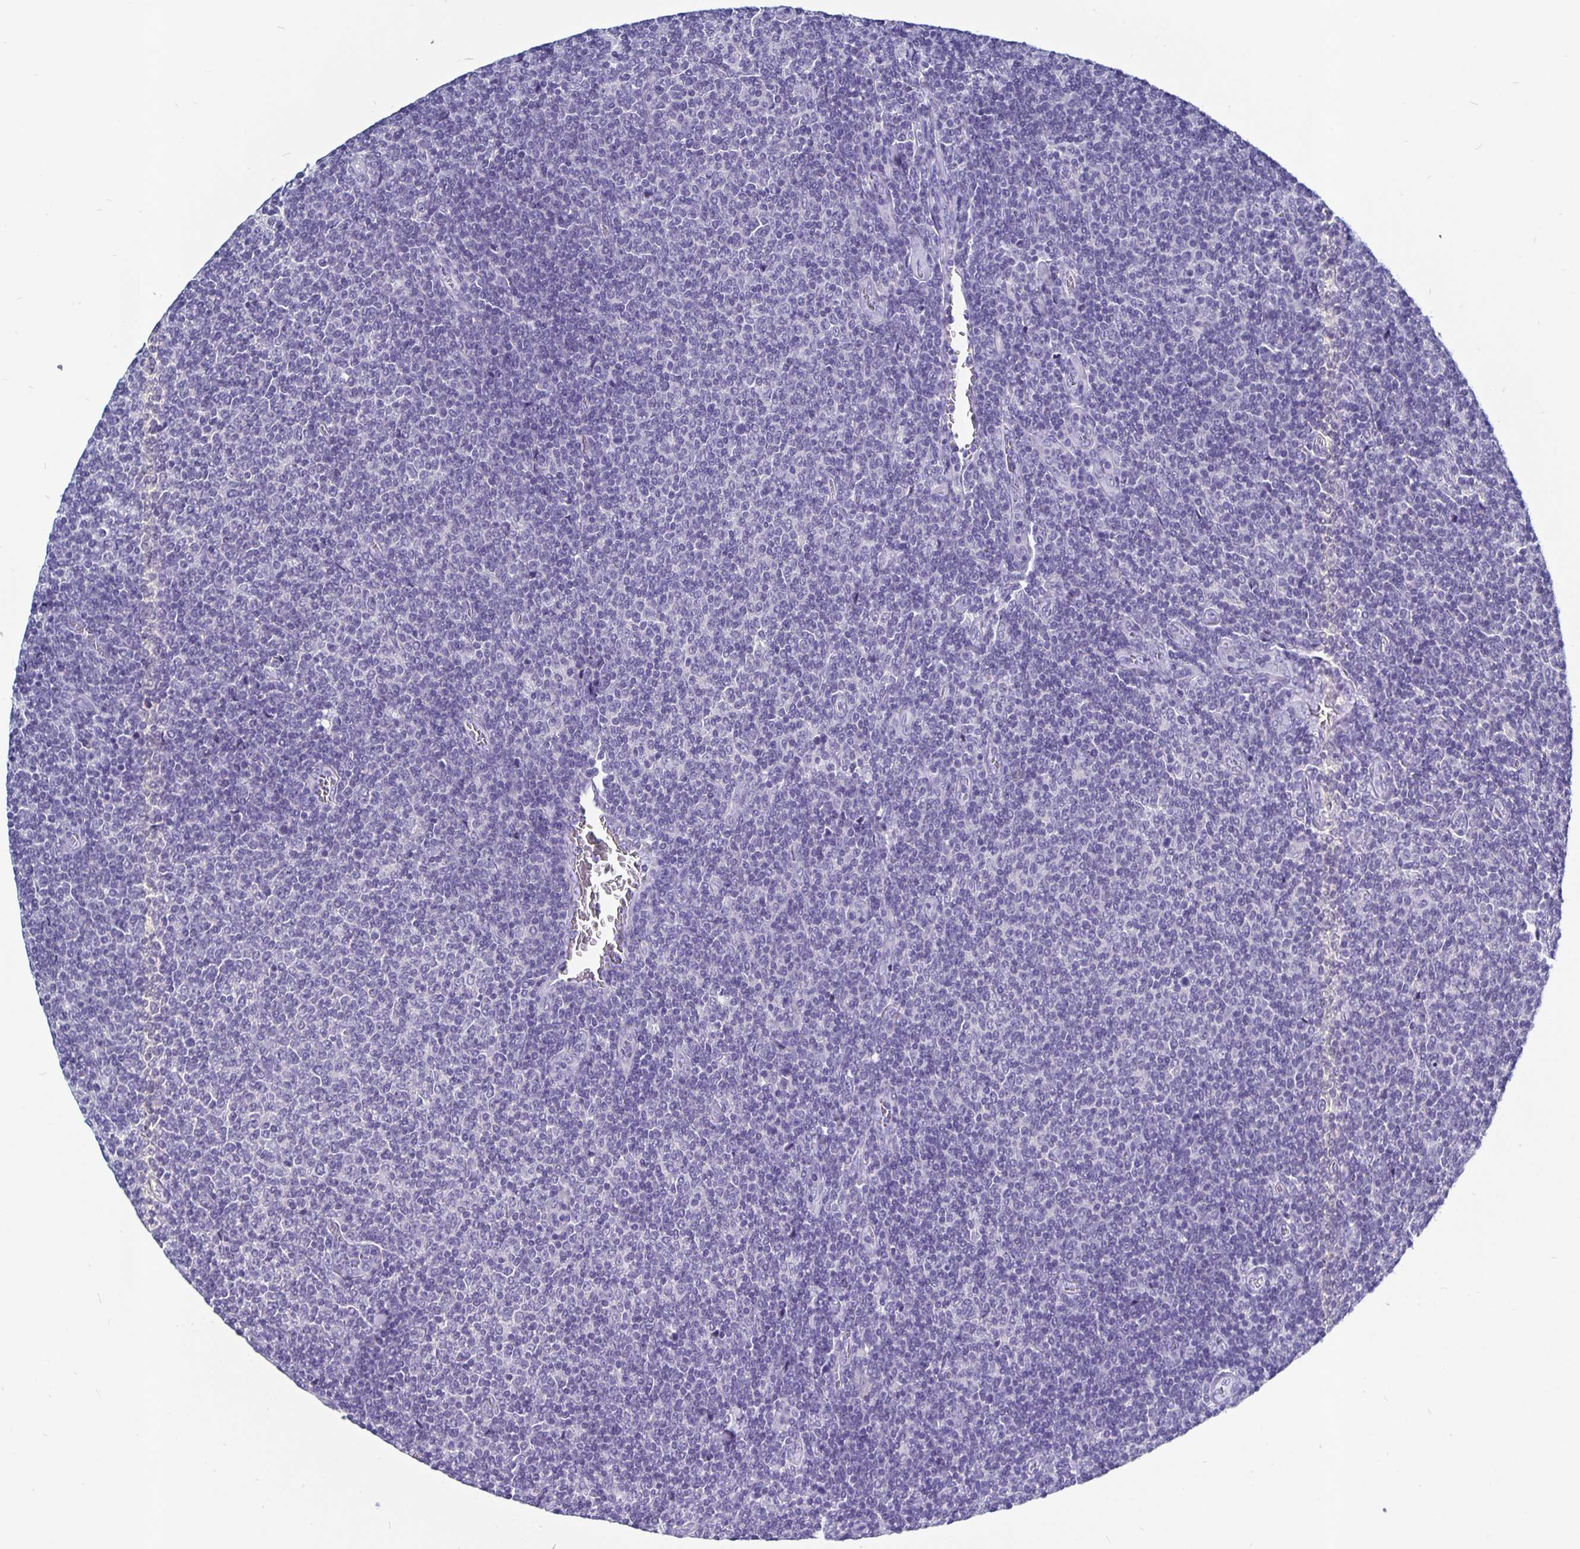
{"staining": {"intensity": "negative", "quantity": "none", "location": "none"}, "tissue": "lymphoma", "cell_type": "Tumor cells", "image_type": "cancer", "snomed": [{"axis": "morphology", "description": "Malignant lymphoma, non-Hodgkin's type, Low grade"}, {"axis": "topography", "description": "Lymph node"}], "caption": "This is a histopathology image of immunohistochemistry staining of lymphoma, which shows no staining in tumor cells.", "gene": "ODF3B", "patient": {"sex": "male", "age": 52}}